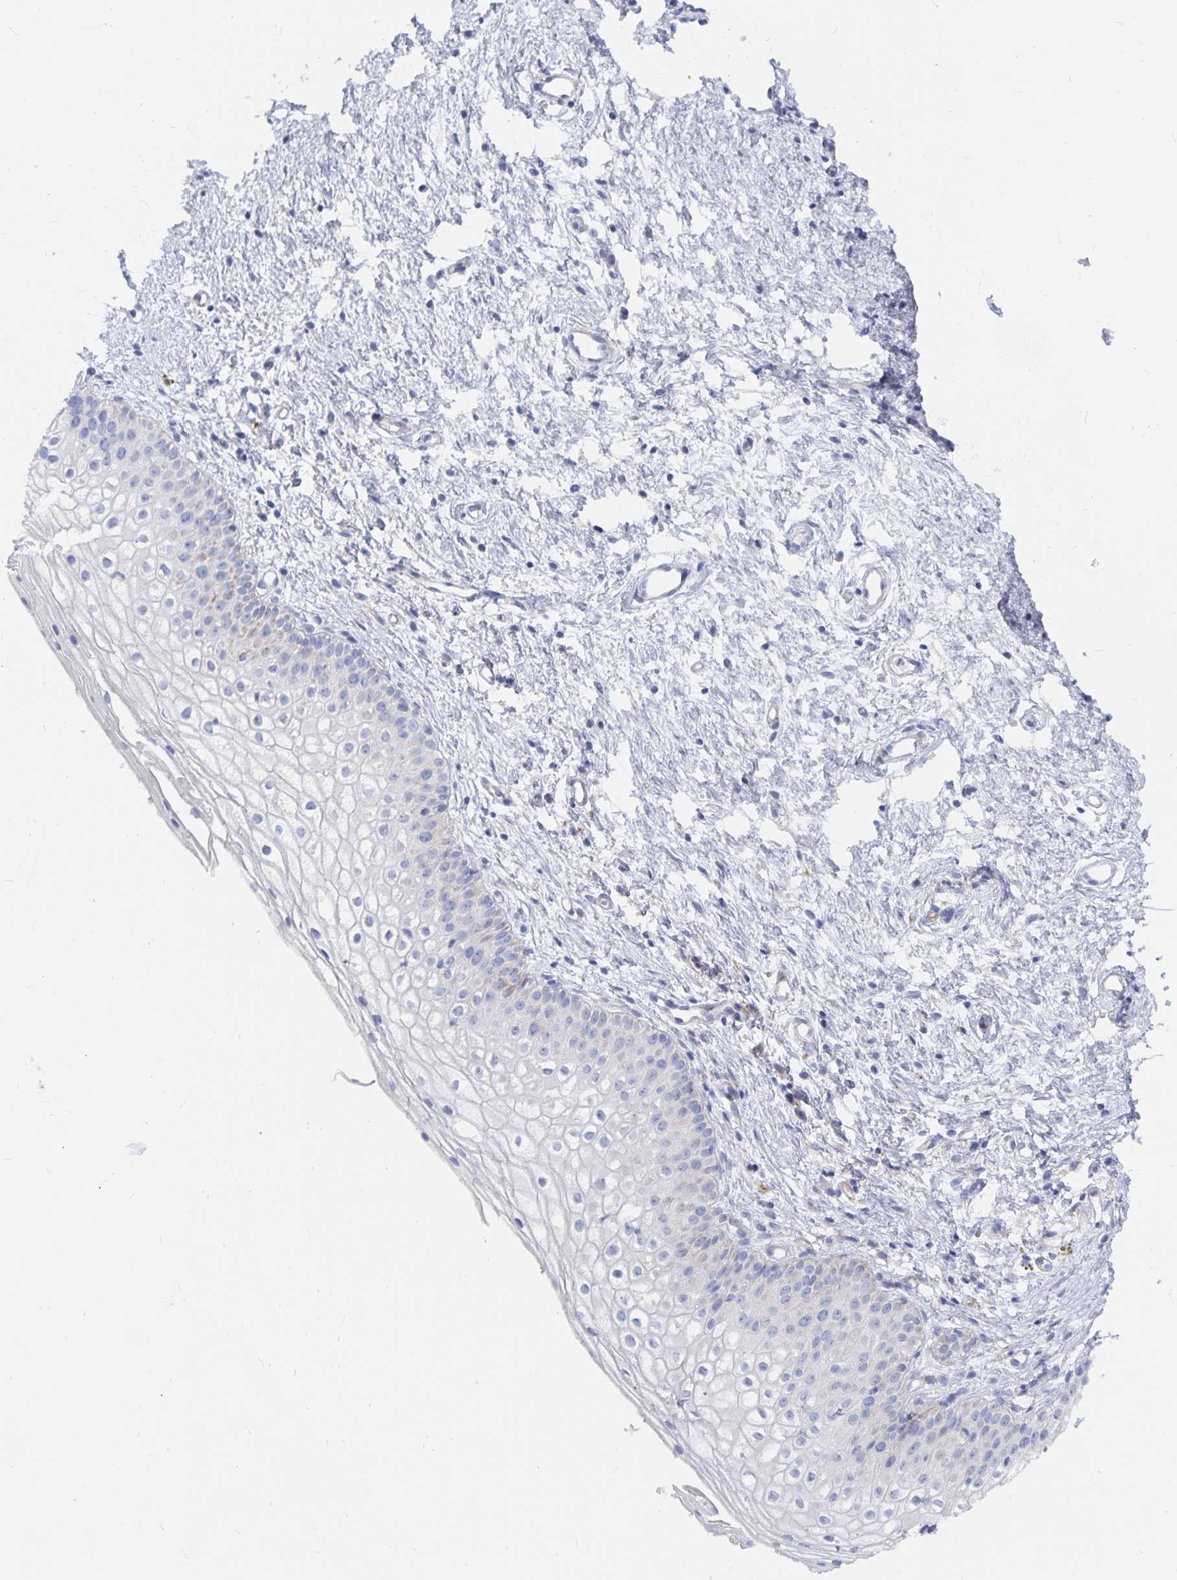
{"staining": {"intensity": "negative", "quantity": "none", "location": "none"}, "tissue": "vagina", "cell_type": "Squamous epithelial cells", "image_type": "normal", "snomed": [{"axis": "morphology", "description": "Normal tissue, NOS"}, {"axis": "topography", "description": "Vagina"}], "caption": "The image exhibits no significant staining in squamous epithelial cells of vagina.", "gene": "COX16", "patient": {"sex": "female", "age": 65}}